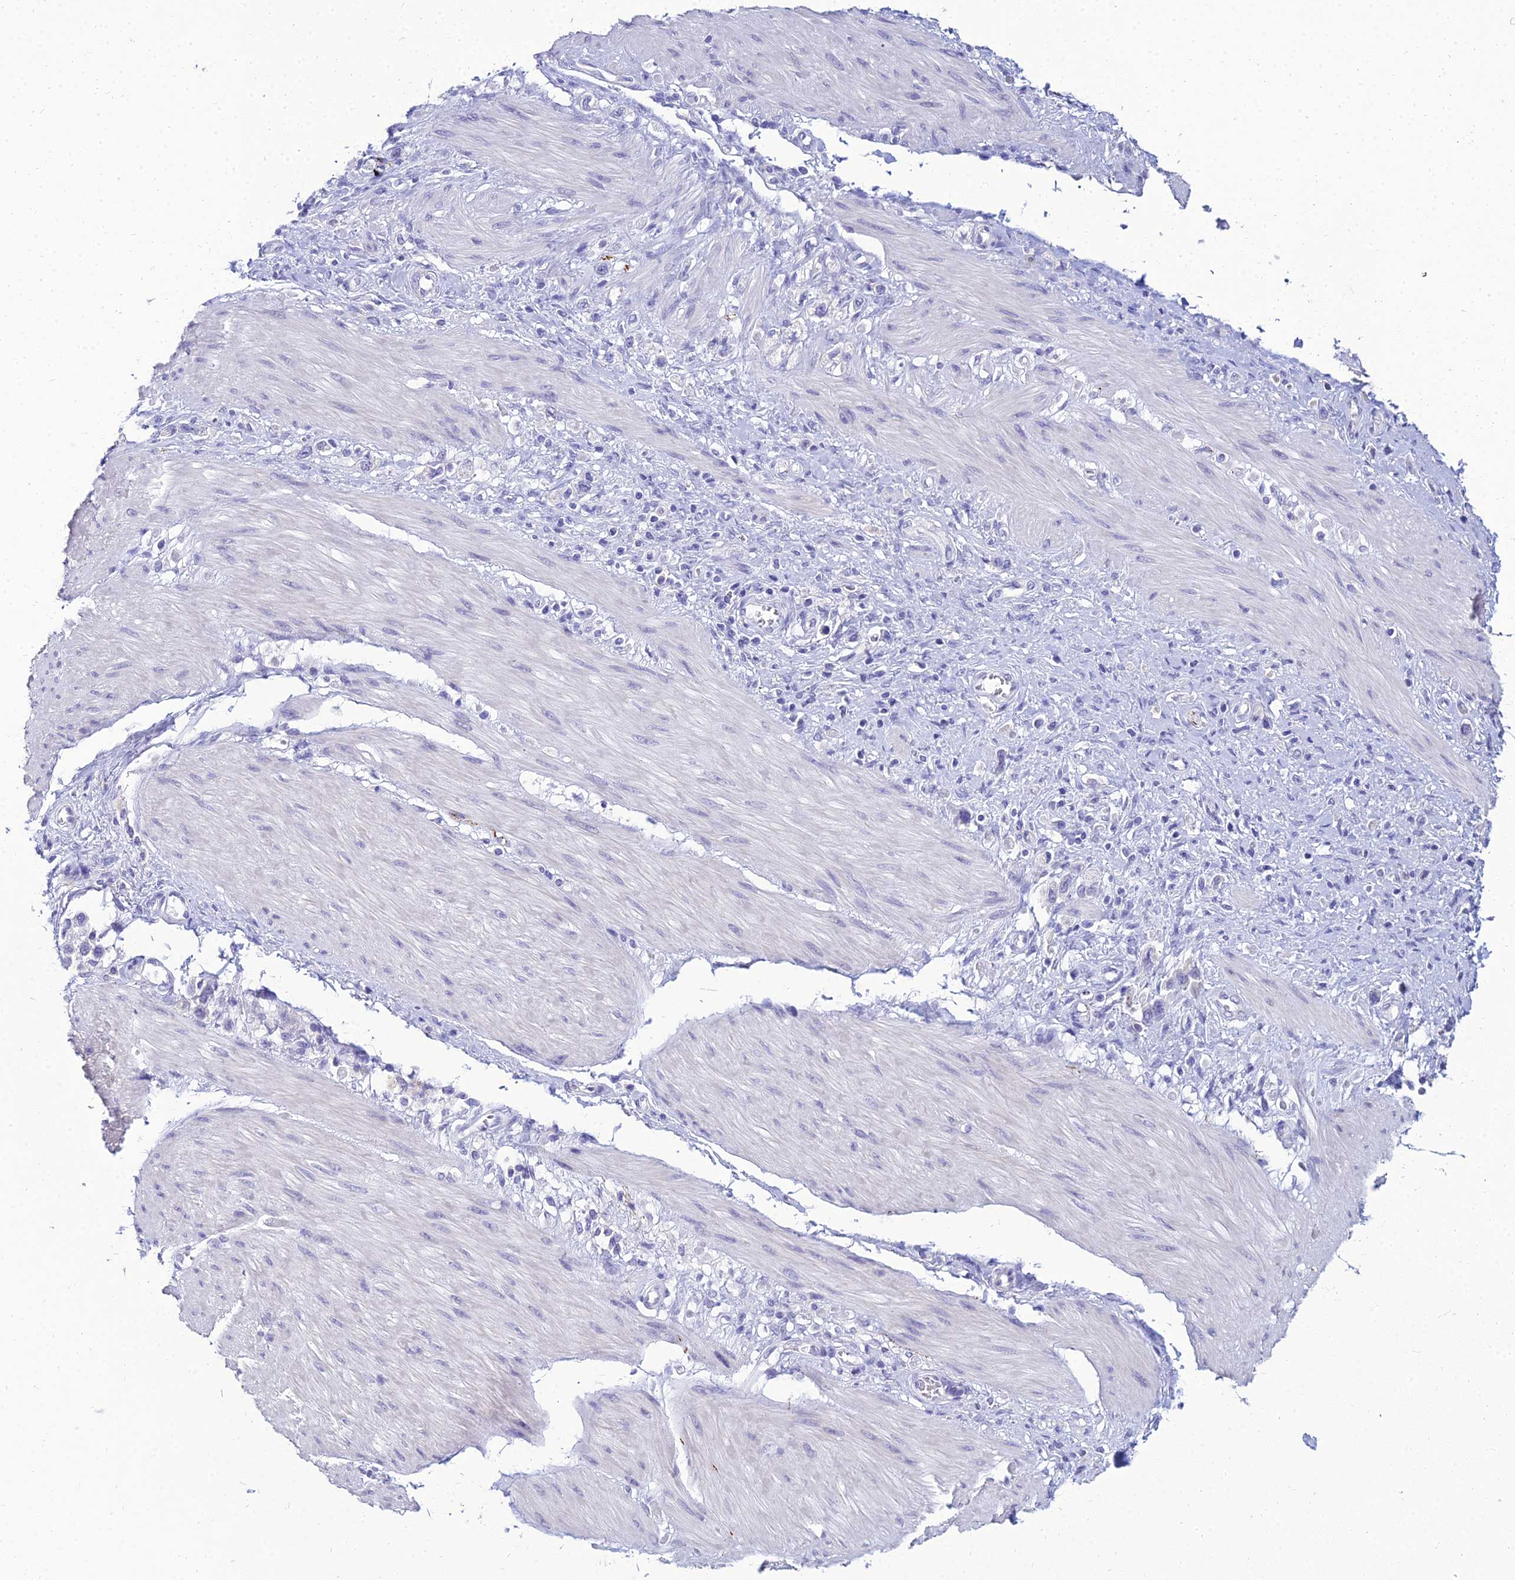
{"staining": {"intensity": "negative", "quantity": "none", "location": "none"}, "tissue": "stomach cancer", "cell_type": "Tumor cells", "image_type": "cancer", "snomed": [{"axis": "morphology", "description": "Adenocarcinoma, NOS"}, {"axis": "topography", "description": "Stomach"}], "caption": "A histopathology image of human stomach cancer is negative for staining in tumor cells.", "gene": "NPY", "patient": {"sex": "female", "age": 65}}